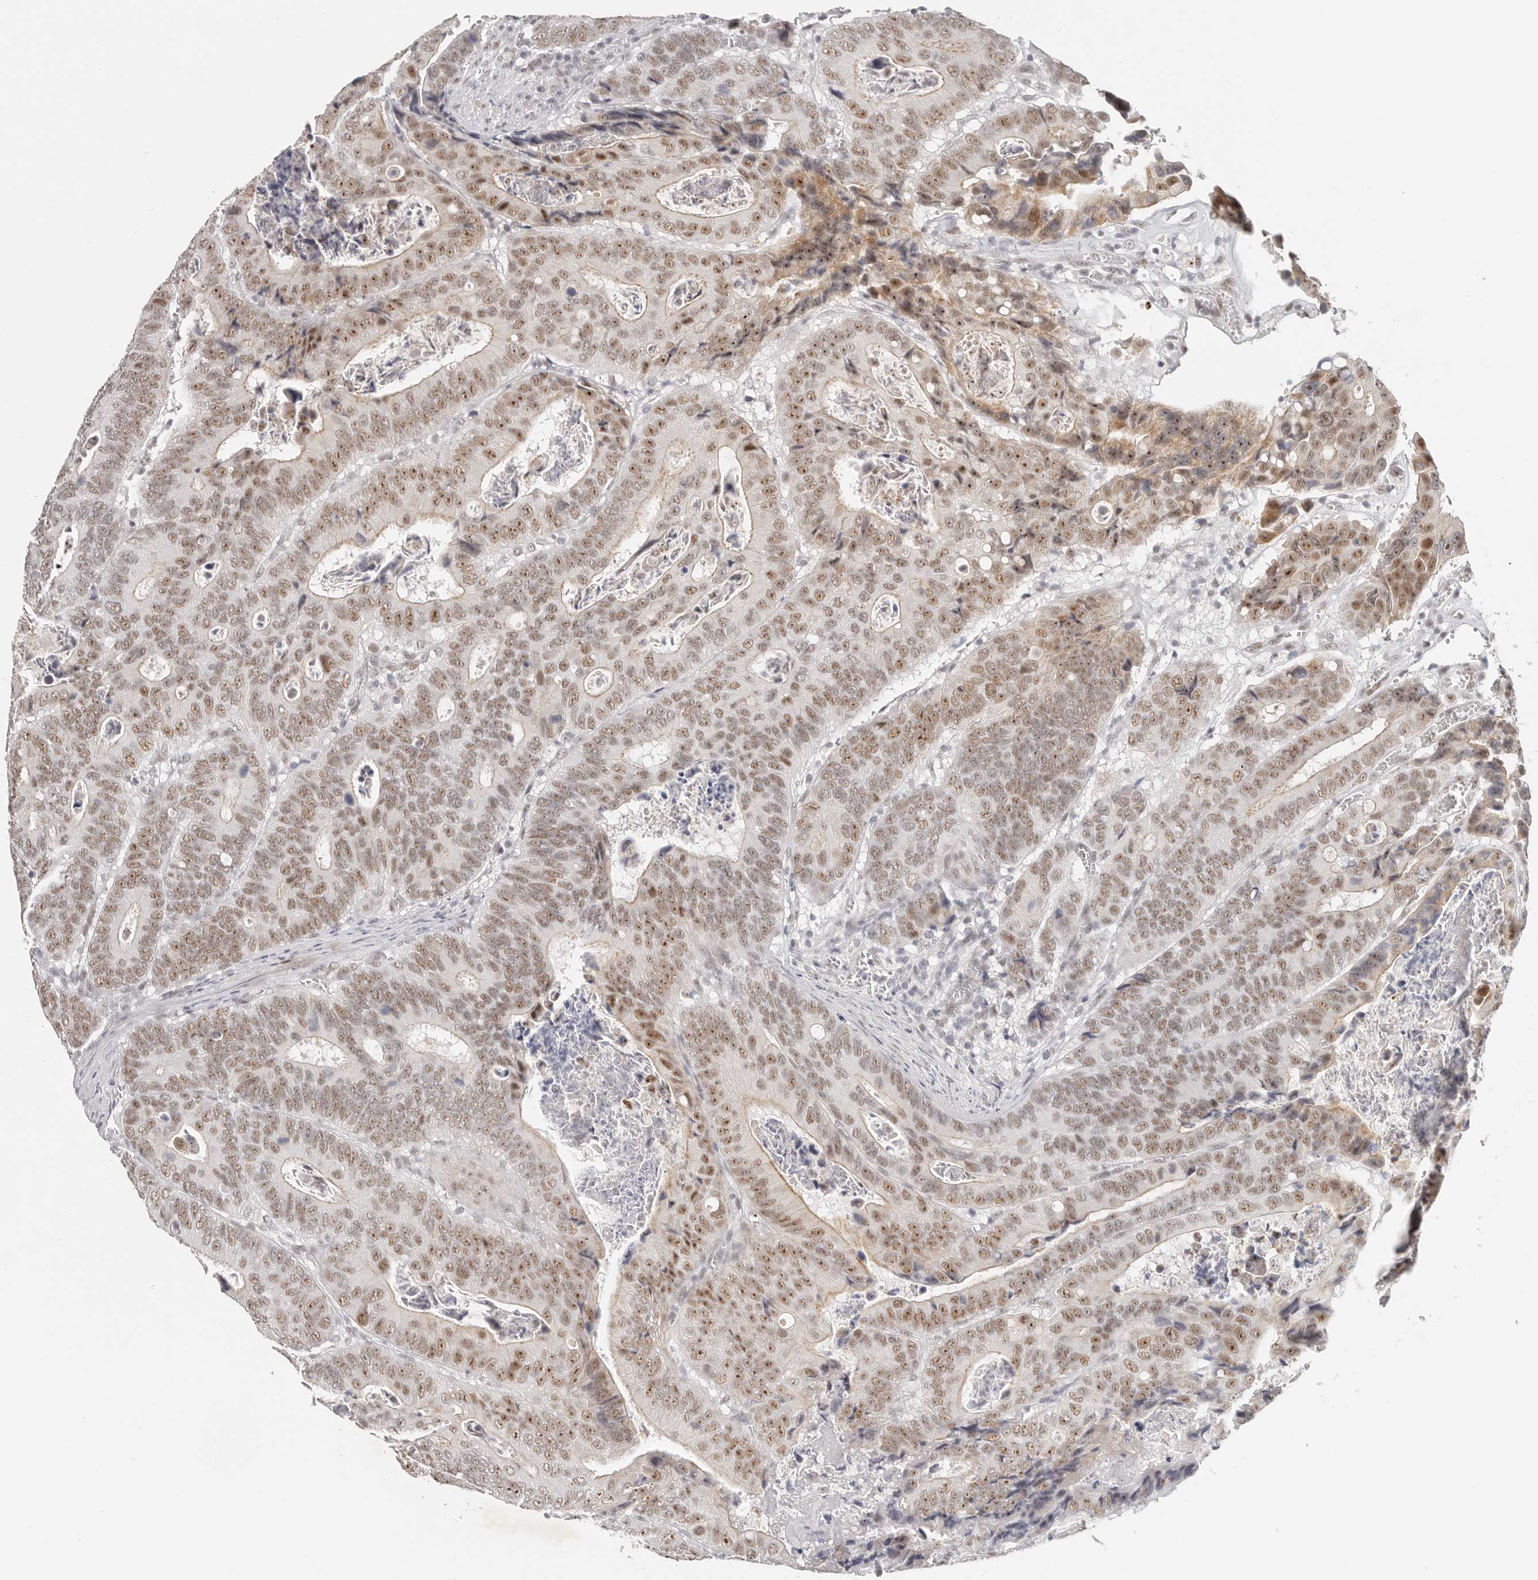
{"staining": {"intensity": "moderate", "quantity": ">75%", "location": "nuclear"}, "tissue": "colorectal cancer", "cell_type": "Tumor cells", "image_type": "cancer", "snomed": [{"axis": "morphology", "description": "Inflammation, NOS"}, {"axis": "morphology", "description": "Adenocarcinoma, NOS"}, {"axis": "topography", "description": "Colon"}], "caption": "The image reveals immunohistochemical staining of colorectal cancer (adenocarcinoma). There is moderate nuclear positivity is appreciated in about >75% of tumor cells. (DAB (3,3'-diaminobenzidine) = brown stain, brightfield microscopy at high magnification).", "gene": "LARP7", "patient": {"sex": "male", "age": 72}}